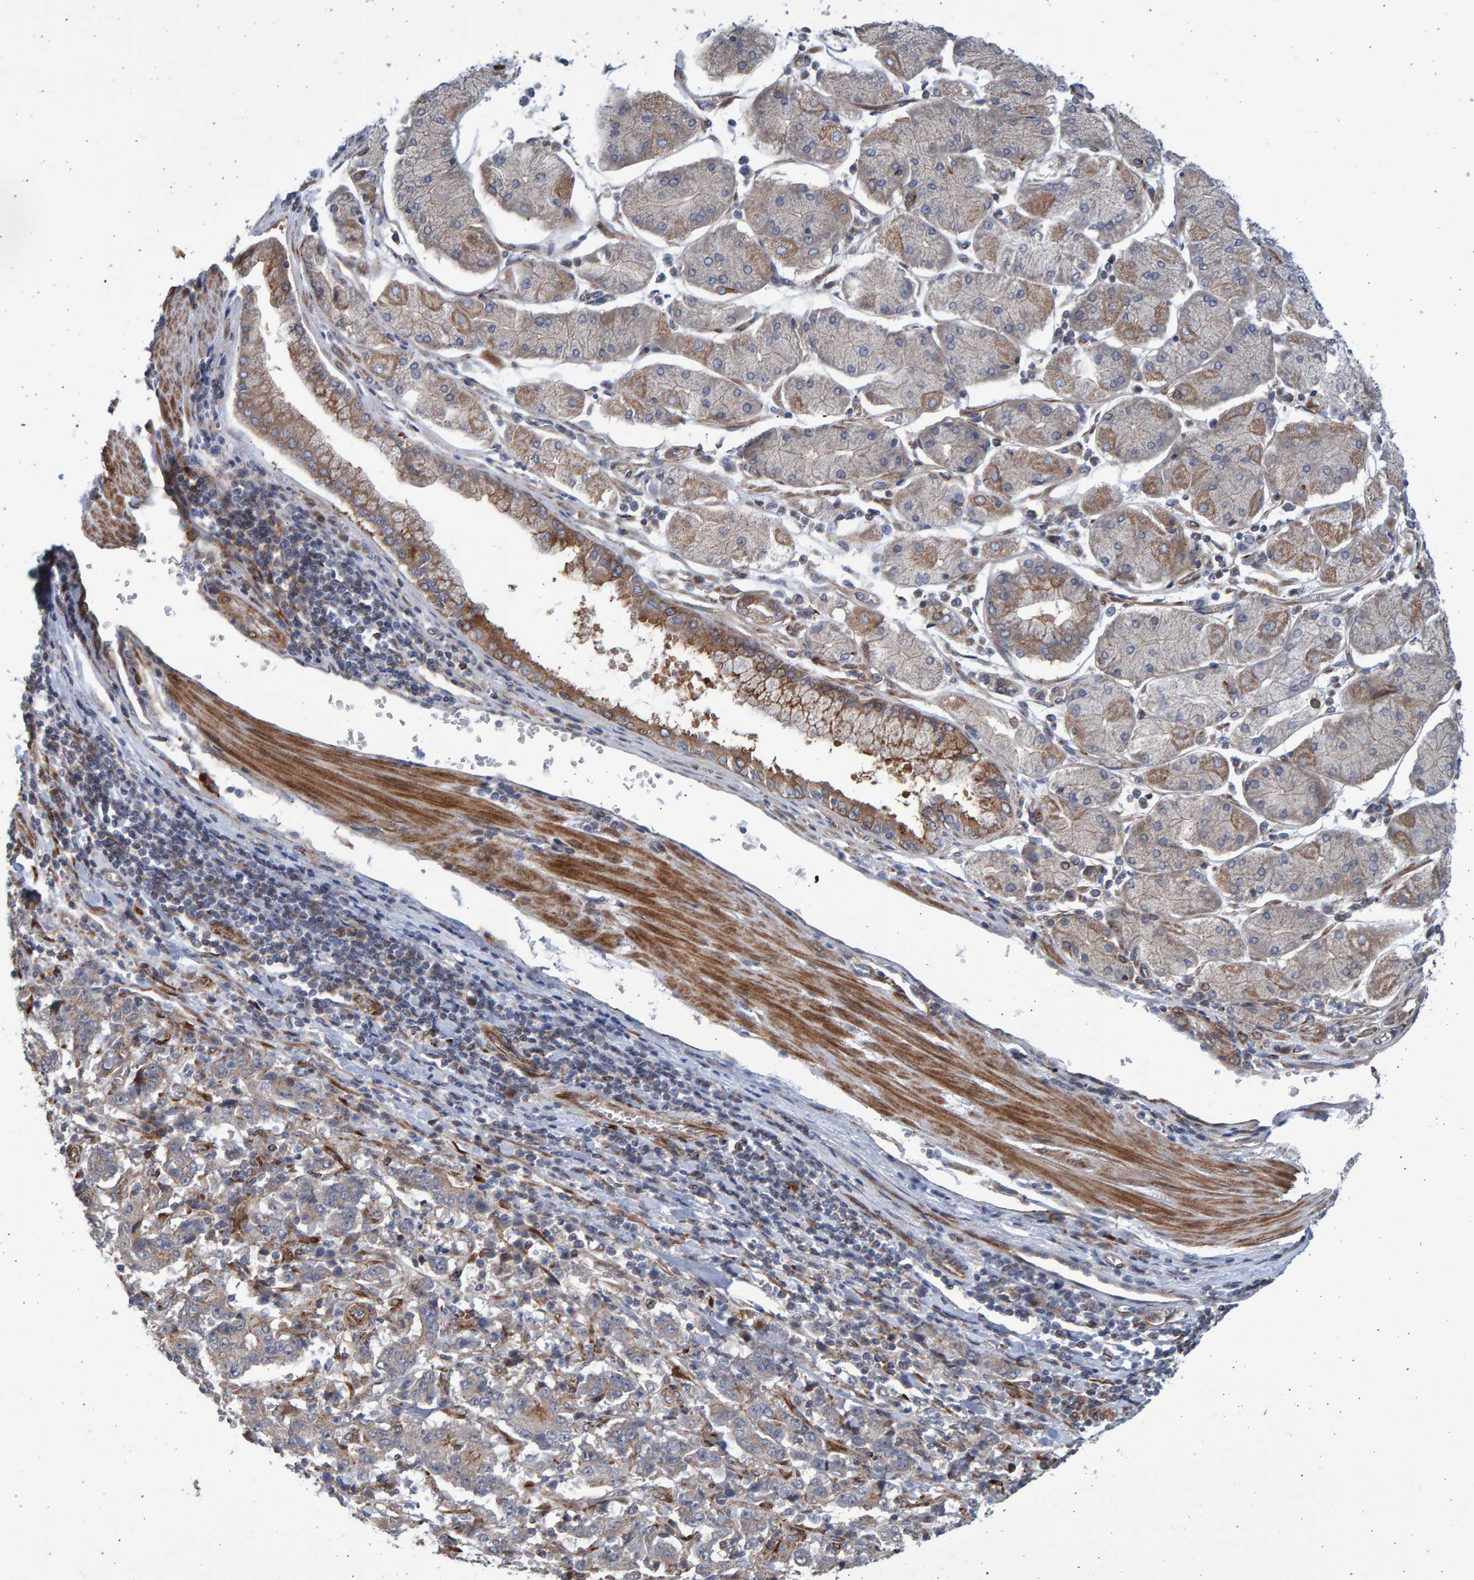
{"staining": {"intensity": "moderate", "quantity": "<25%", "location": "cytoplasmic/membranous"}, "tissue": "stomach cancer", "cell_type": "Tumor cells", "image_type": "cancer", "snomed": [{"axis": "morphology", "description": "Normal tissue, NOS"}, {"axis": "morphology", "description": "Adenocarcinoma, NOS"}, {"axis": "topography", "description": "Stomach, upper"}, {"axis": "topography", "description": "Stomach"}], "caption": "Immunohistochemistry (DAB (3,3'-diaminobenzidine)) staining of stomach cancer exhibits moderate cytoplasmic/membranous protein staining in about <25% of tumor cells.", "gene": "LRBA", "patient": {"sex": "male", "age": 59}}